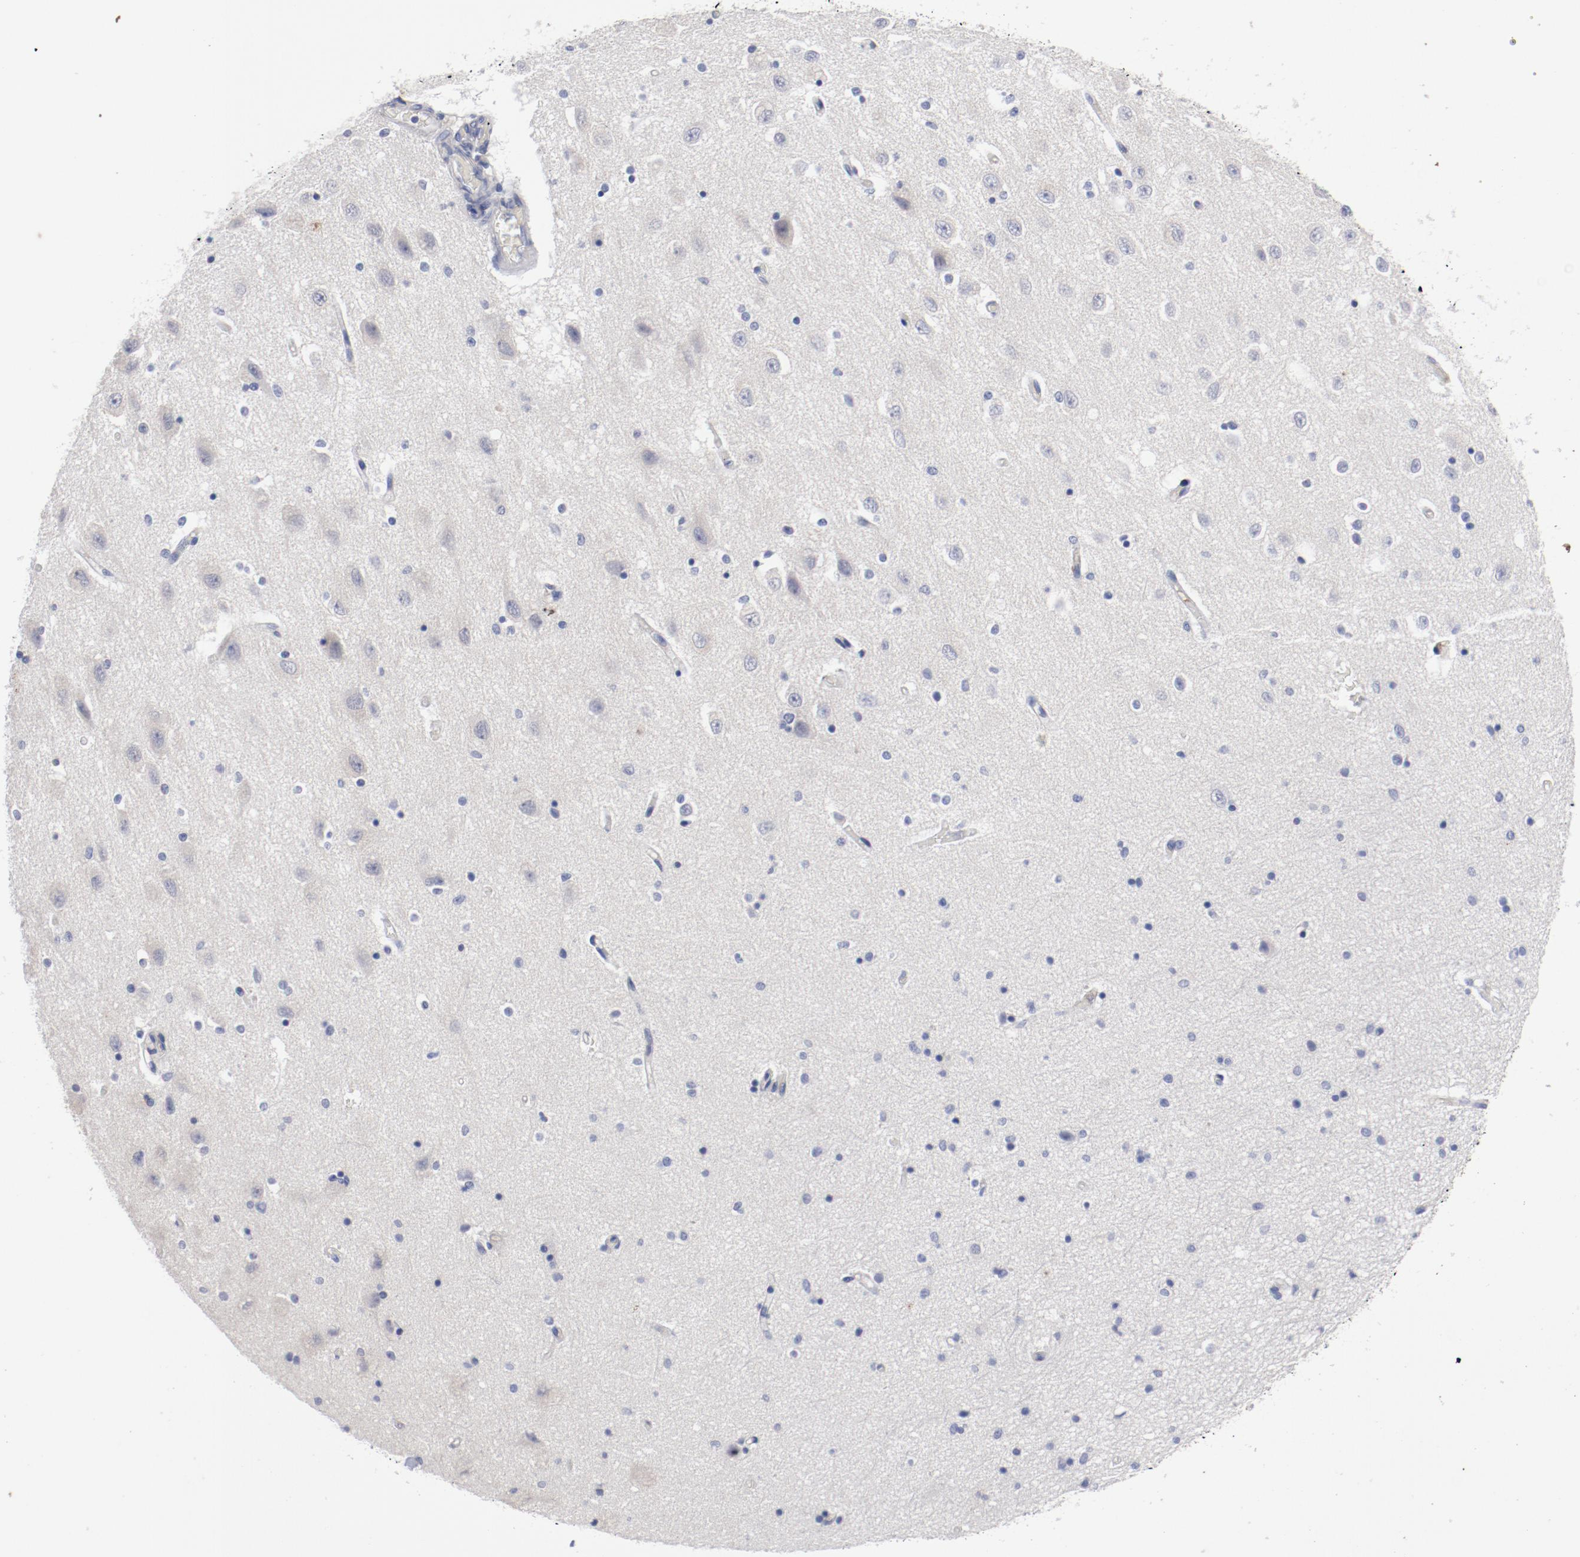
{"staining": {"intensity": "negative", "quantity": "none", "location": "none"}, "tissue": "hippocampus", "cell_type": "Glial cells", "image_type": "normal", "snomed": [{"axis": "morphology", "description": "Normal tissue, NOS"}, {"axis": "topography", "description": "Hippocampus"}], "caption": "An immunohistochemistry image of unremarkable hippocampus is shown. There is no staining in glial cells of hippocampus. Brightfield microscopy of immunohistochemistry (IHC) stained with DAB (brown) and hematoxylin (blue), captured at high magnification.", "gene": "TSPAN6", "patient": {"sex": "female", "age": 54}}